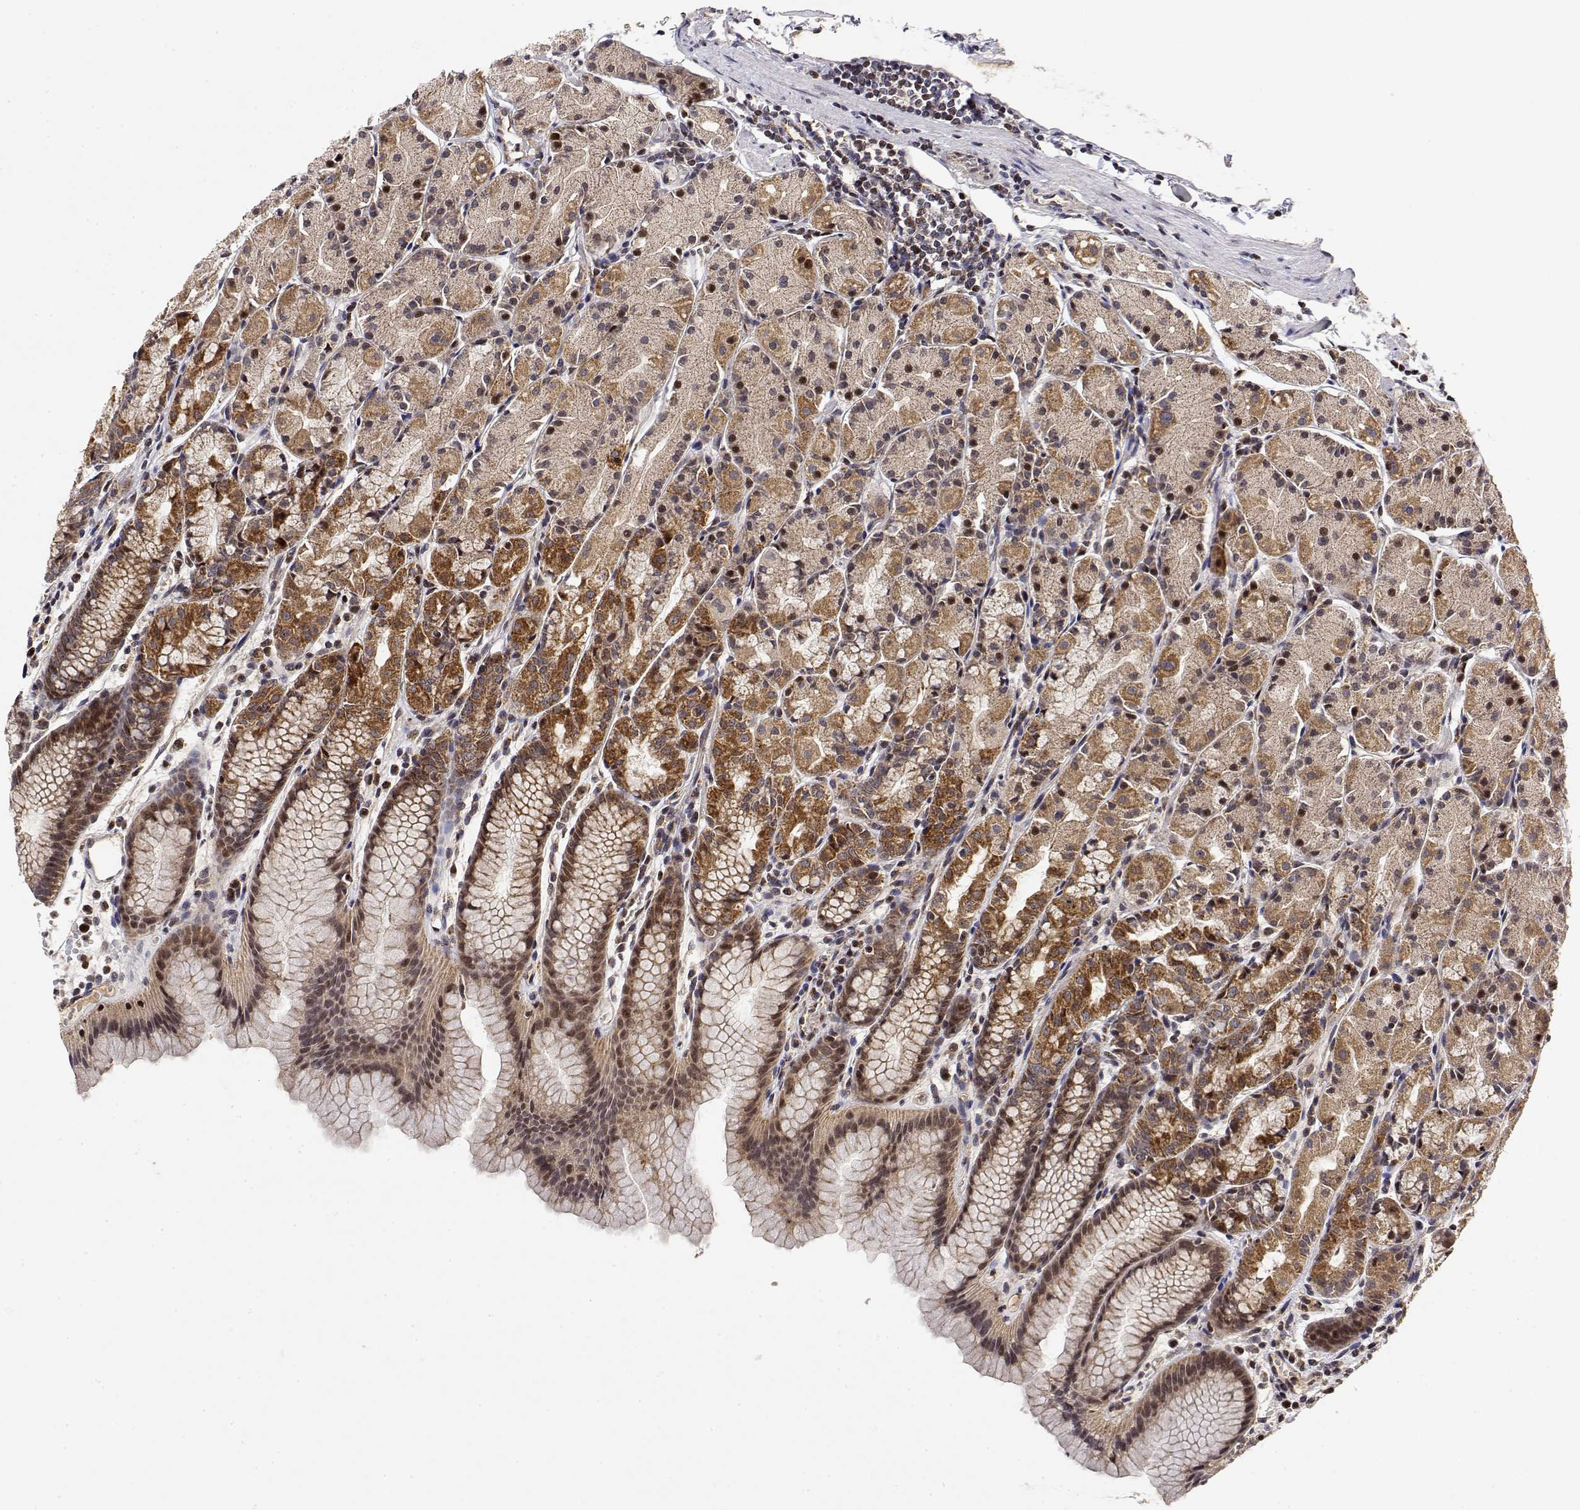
{"staining": {"intensity": "moderate", "quantity": ">75%", "location": "cytoplasmic/membranous"}, "tissue": "stomach", "cell_type": "Glandular cells", "image_type": "normal", "snomed": [{"axis": "morphology", "description": "Normal tissue, NOS"}, {"axis": "topography", "description": "Stomach, upper"}], "caption": "Protein expression analysis of unremarkable stomach reveals moderate cytoplasmic/membranous positivity in about >75% of glandular cells.", "gene": "GADD45GIP1", "patient": {"sex": "male", "age": 47}}